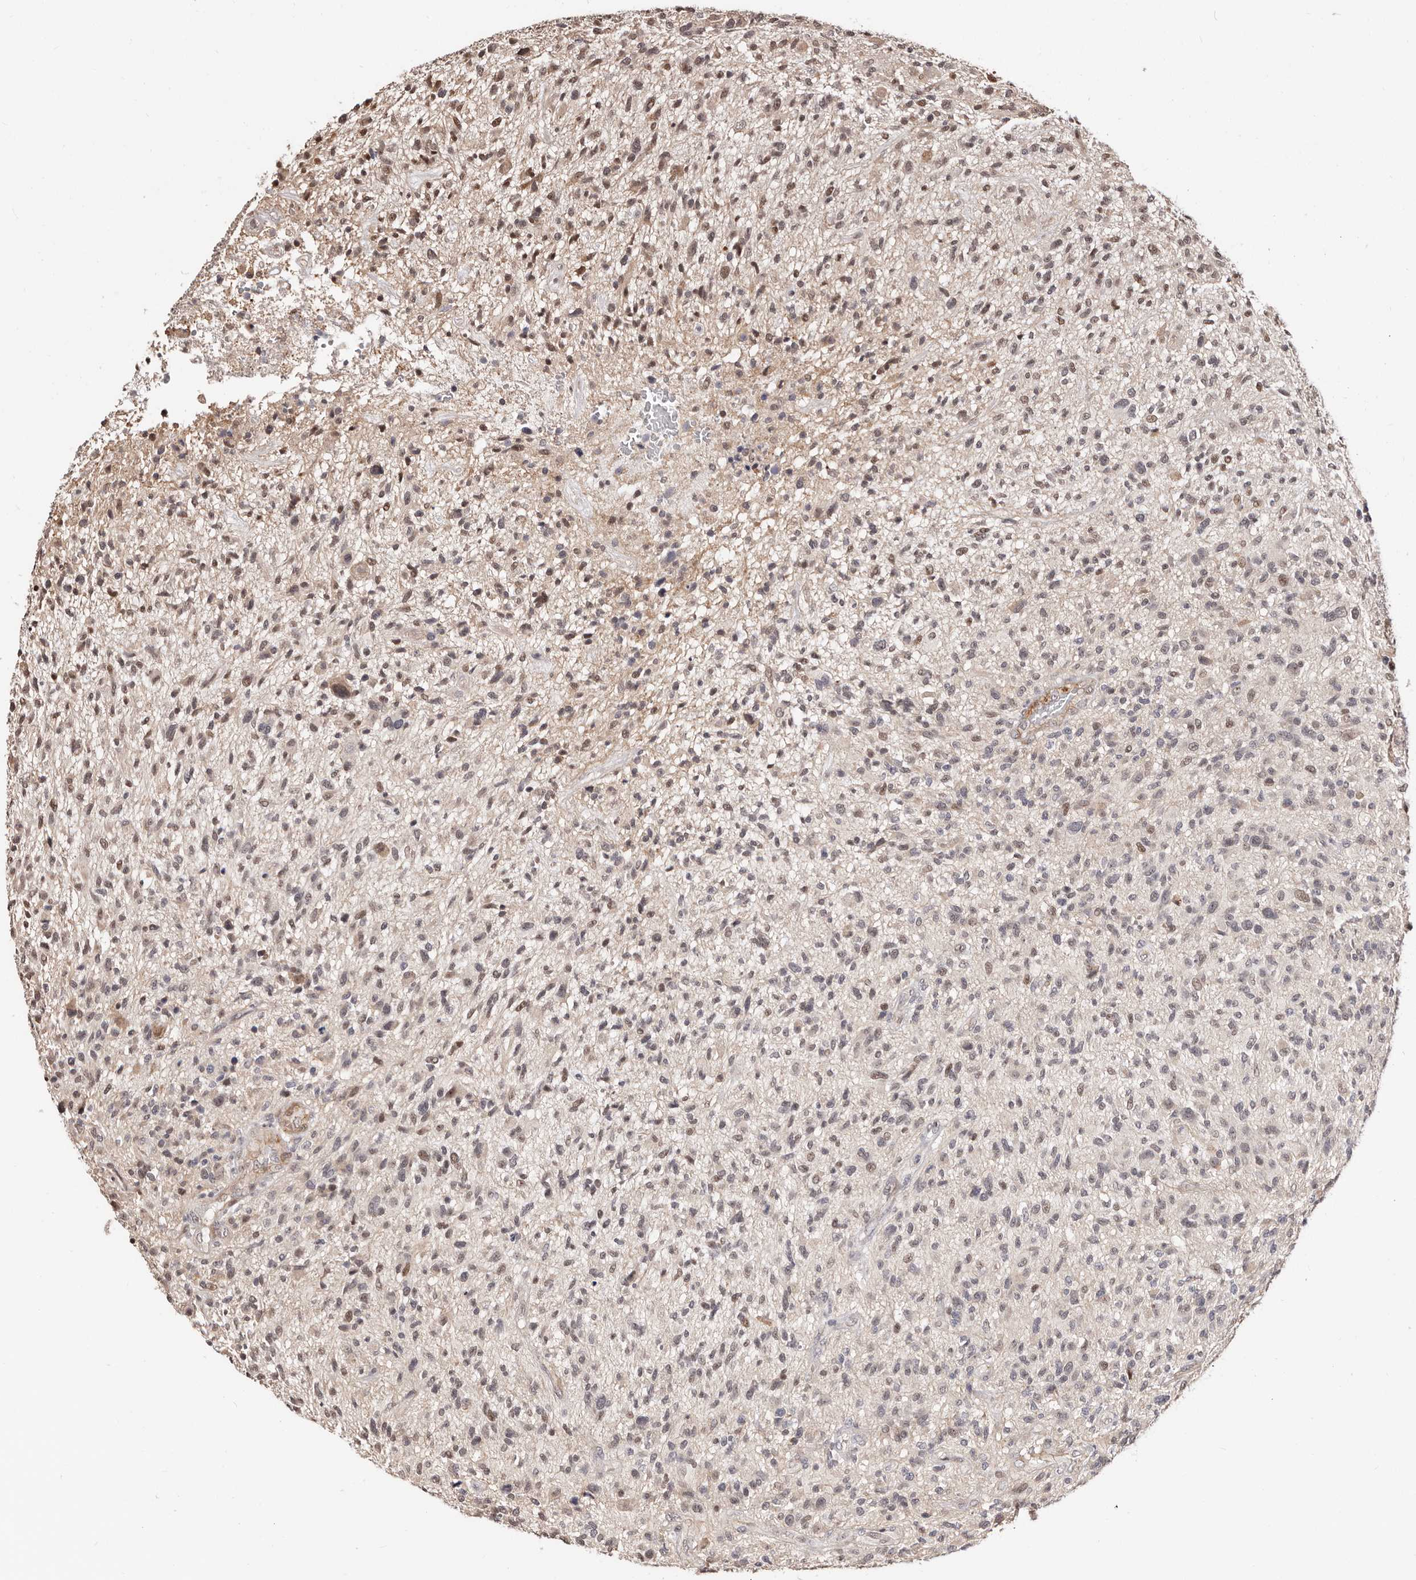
{"staining": {"intensity": "negative", "quantity": "none", "location": "none"}, "tissue": "glioma", "cell_type": "Tumor cells", "image_type": "cancer", "snomed": [{"axis": "morphology", "description": "Glioma, malignant, High grade"}, {"axis": "topography", "description": "Brain"}], "caption": "High-grade glioma (malignant) was stained to show a protein in brown. There is no significant positivity in tumor cells.", "gene": "TRIP13", "patient": {"sex": "male", "age": 47}}